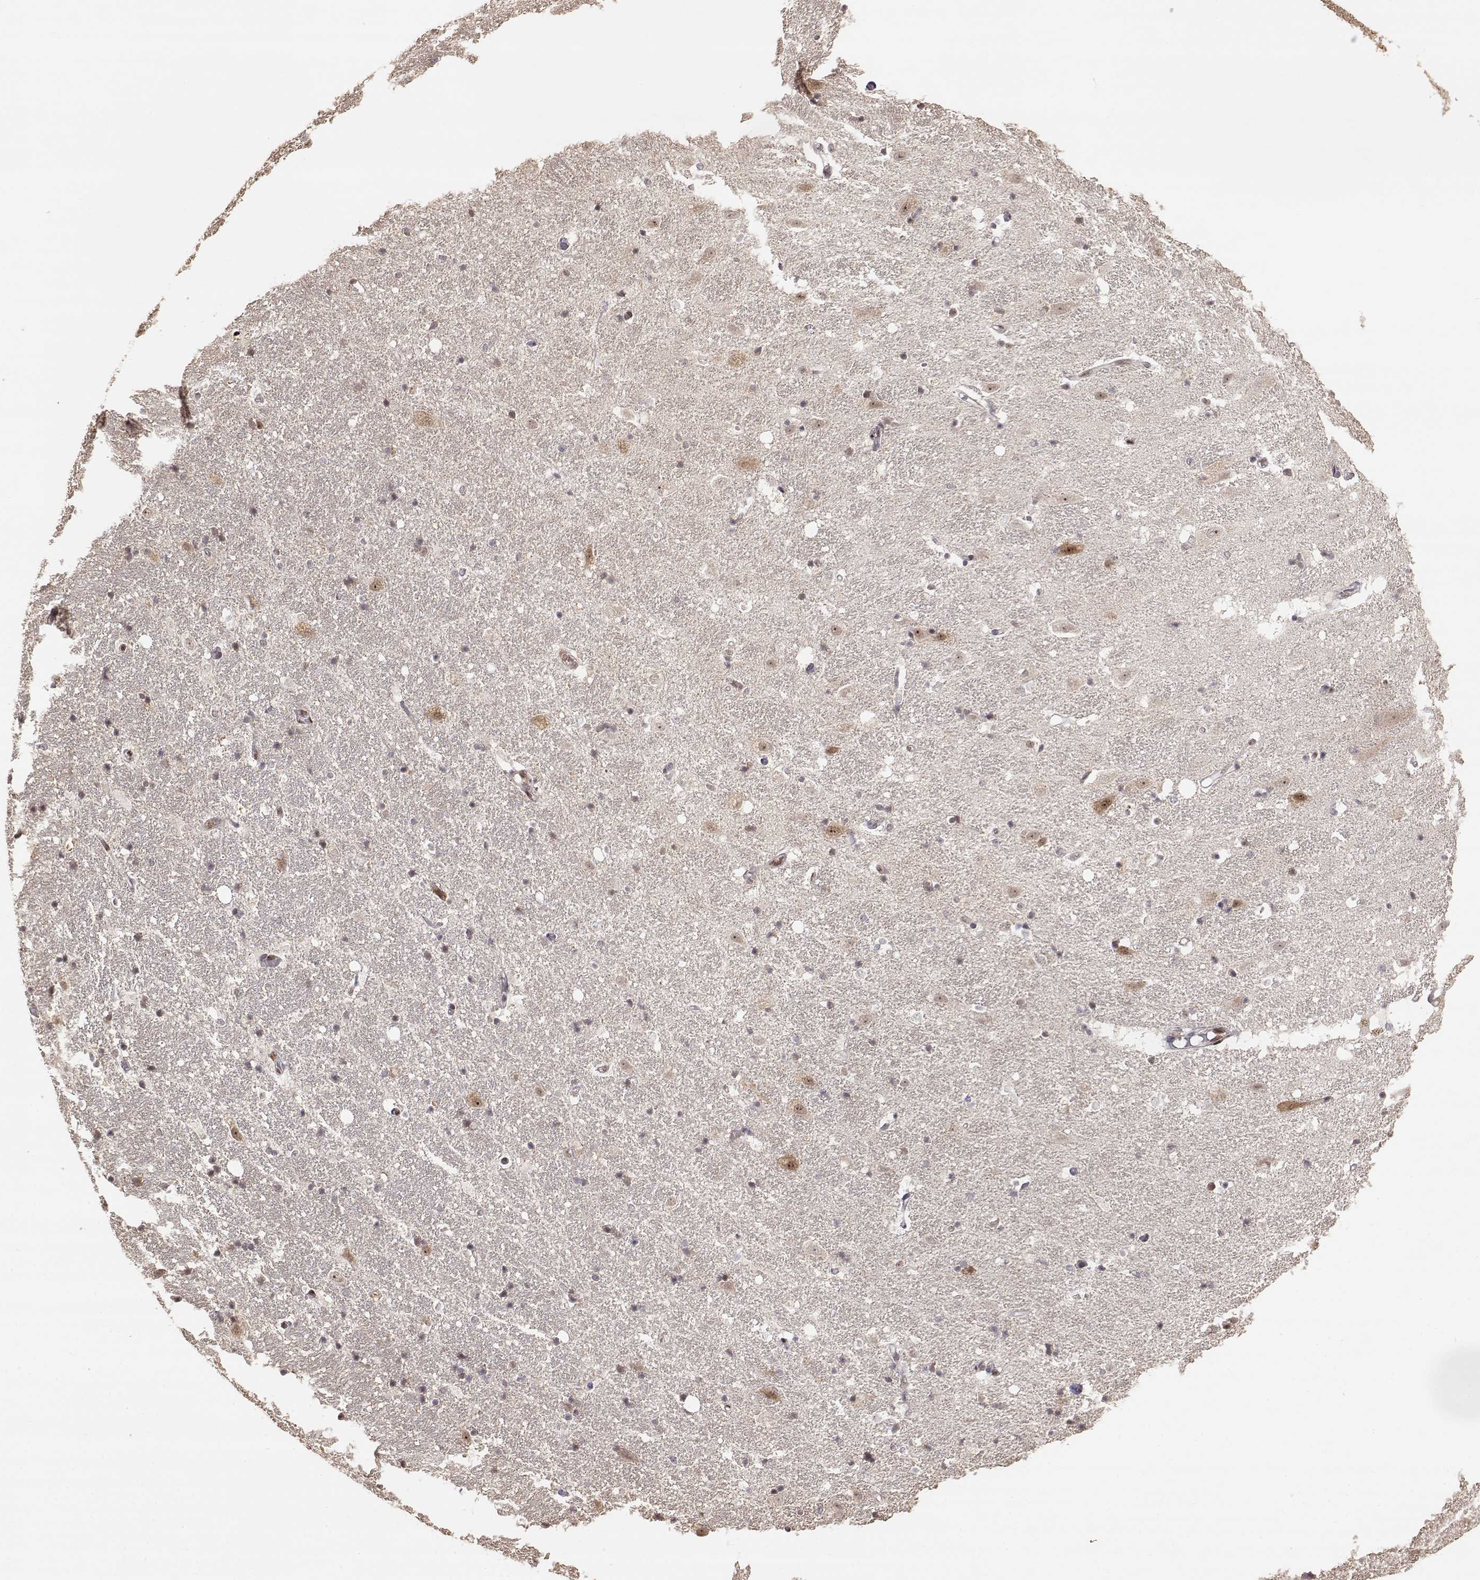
{"staining": {"intensity": "negative", "quantity": "none", "location": "none"}, "tissue": "hippocampus", "cell_type": "Glial cells", "image_type": "normal", "snomed": [{"axis": "morphology", "description": "Normal tissue, NOS"}, {"axis": "topography", "description": "Hippocampus"}], "caption": "Immunohistochemistry (IHC) of normal hippocampus reveals no staining in glial cells.", "gene": "BRCA1", "patient": {"sex": "male", "age": 49}}